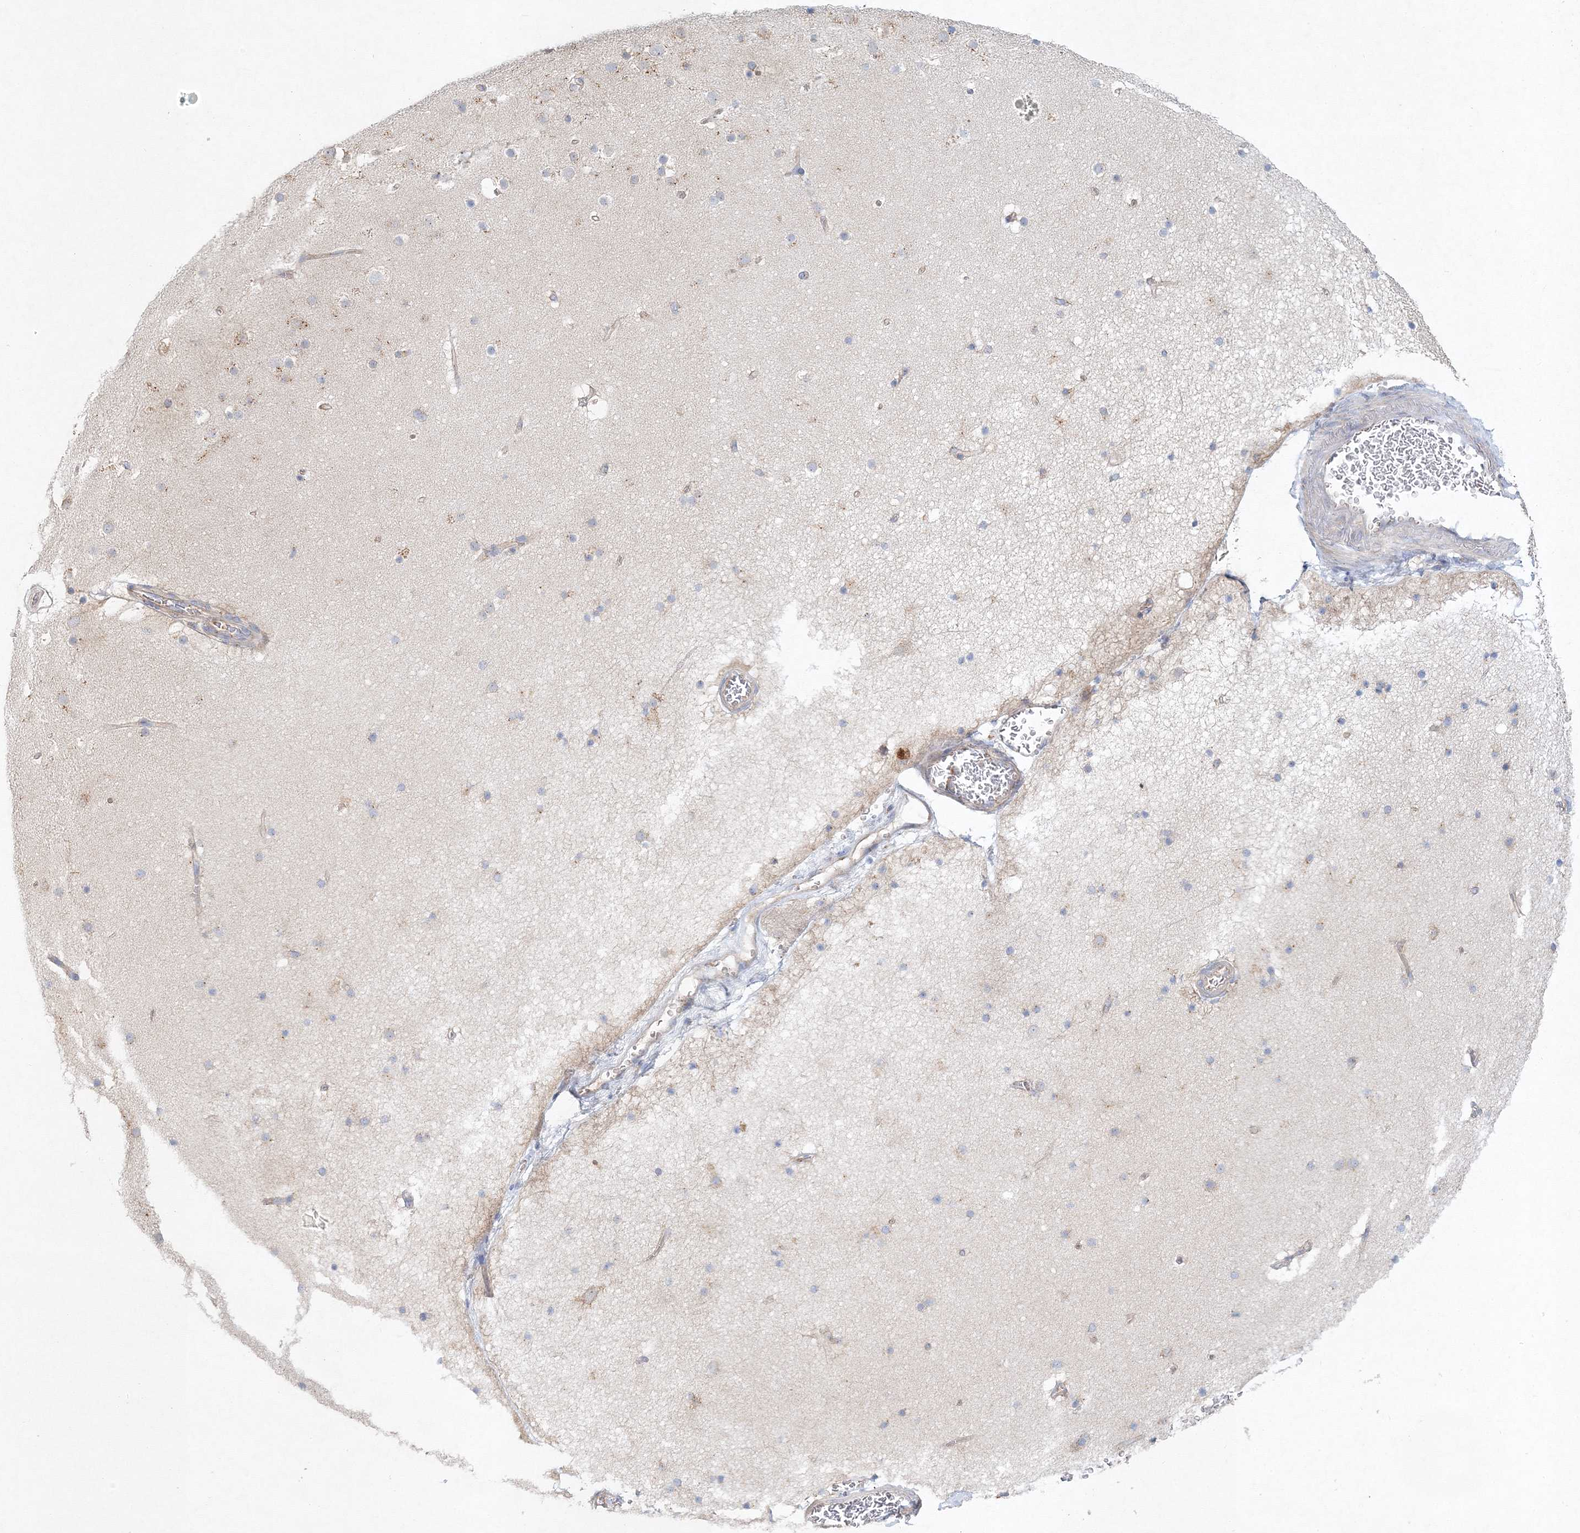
{"staining": {"intensity": "weak", "quantity": "25%-75%", "location": "cytoplasmic/membranous"}, "tissue": "cerebral cortex", "cell_type": "Endothelial cells", "image_type": "normal", "snomed": [{"axis": "morphology", "description": "Normal tissue, NOS"}, {"axis": "topography", "description": "Cerebral cortex"}], "caption": "Protein analysis of unremarkable cerebral cortex displays weak cytoplasmic/membranous staining in about 25%-75% of endothelial cells.", "gene": "SEC23IP", "patient": {"sex": "male", "age": 57}}